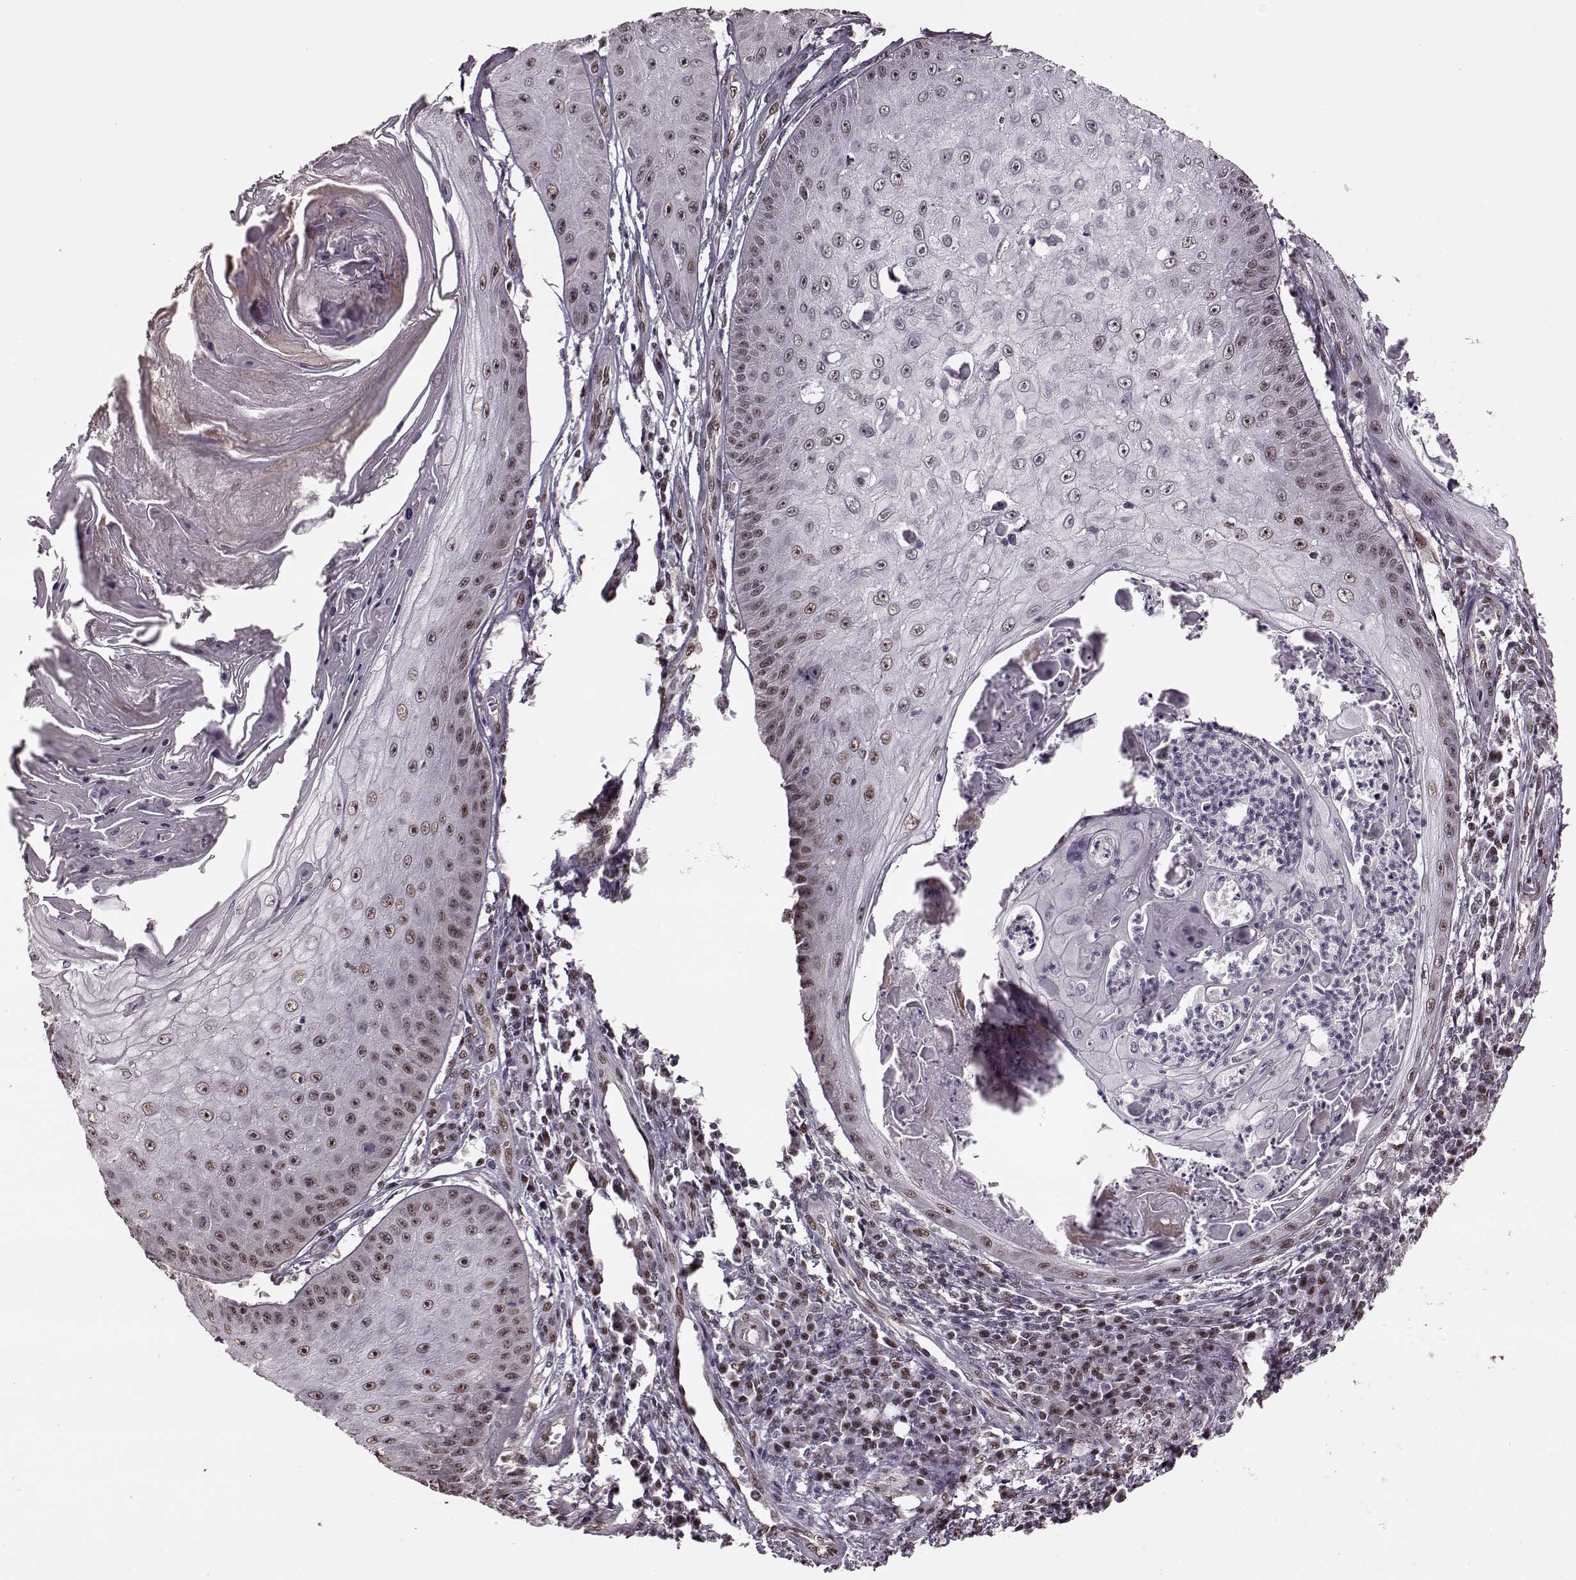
{"staining": {"intensity": "weak", "quantity": ">75%", "location": "nuclear"}, "tissue": "skin cancer", "cell_type": "Tumor cells", "image_type": "cancer", "snomed": [{"axis": "morphology", "description": "Squamous cell carcinoma, NOS"}, {"axis": "topography", "description": "Skin"}], "caption": "Squamous cell carcinoma (skin) tissue reveals weak nuclear expression in about >75% of tumor cells", "gene": "FTO", "patient": {"sex": "male", "age": 70}}